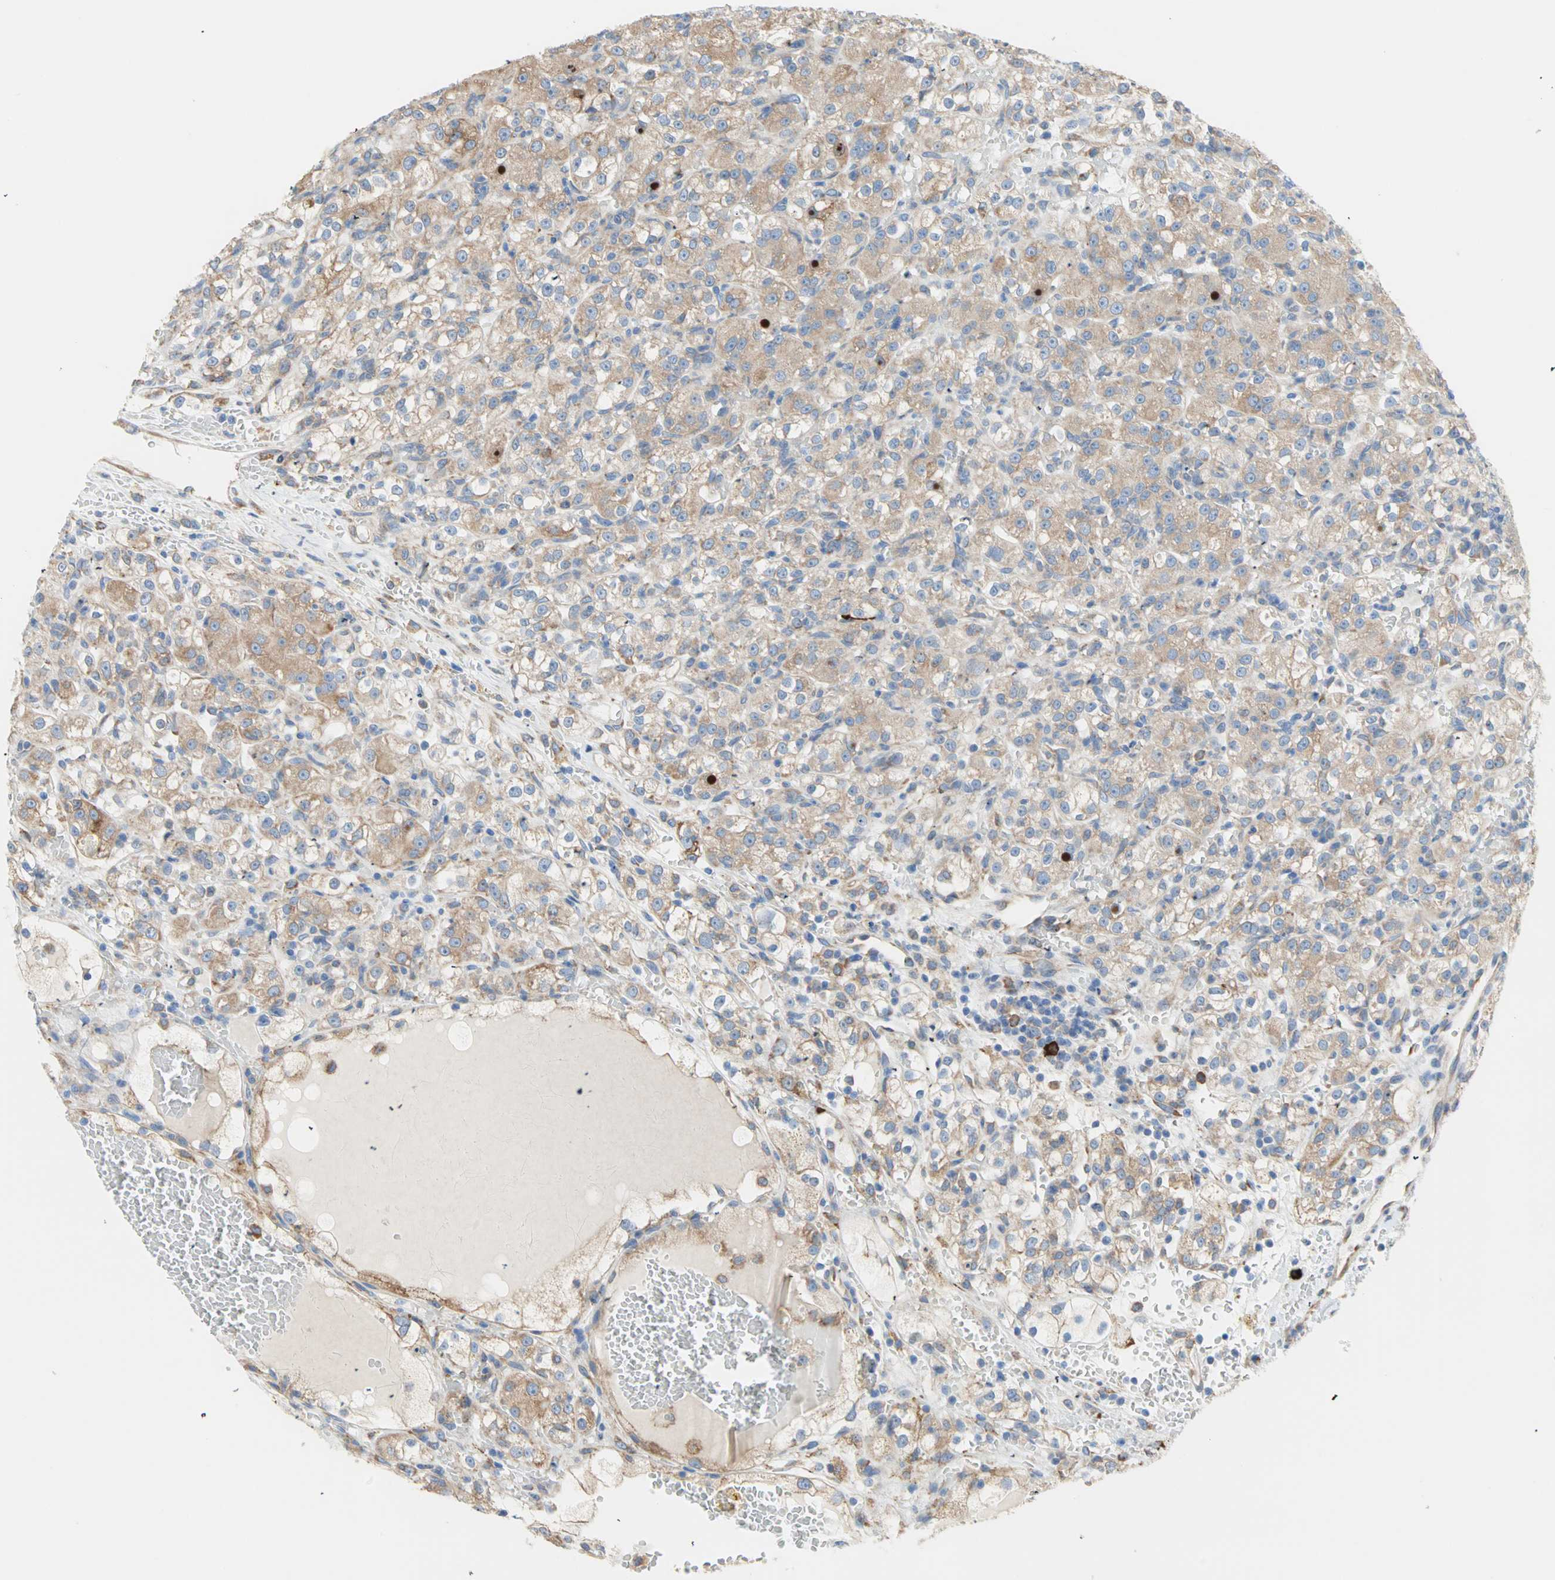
{"staining": {"intensity": "weak", "quantity": ">75%", "location": "cytoplasmic/membranous"}, "tissue": "renal cancer", "cell_type": "Tumor cells", "image_type": "cancer", "snomed": [{"axis": "morphology", "description": "Normal tissue, NOS"}, {"axis": "morphology", "description": "Adenocarcinoma, NOS"}, {"axis": "topography", "description": "Kidney"}], "caption": "This is a micrograph of immunohistochemistry (IHC) staining of renal cancer, which shows weak expression in the cytoplasmic/membranous of tumor cells.", "gene": "PLCXD1", "patient": {"sex": "male", "age": 61}}